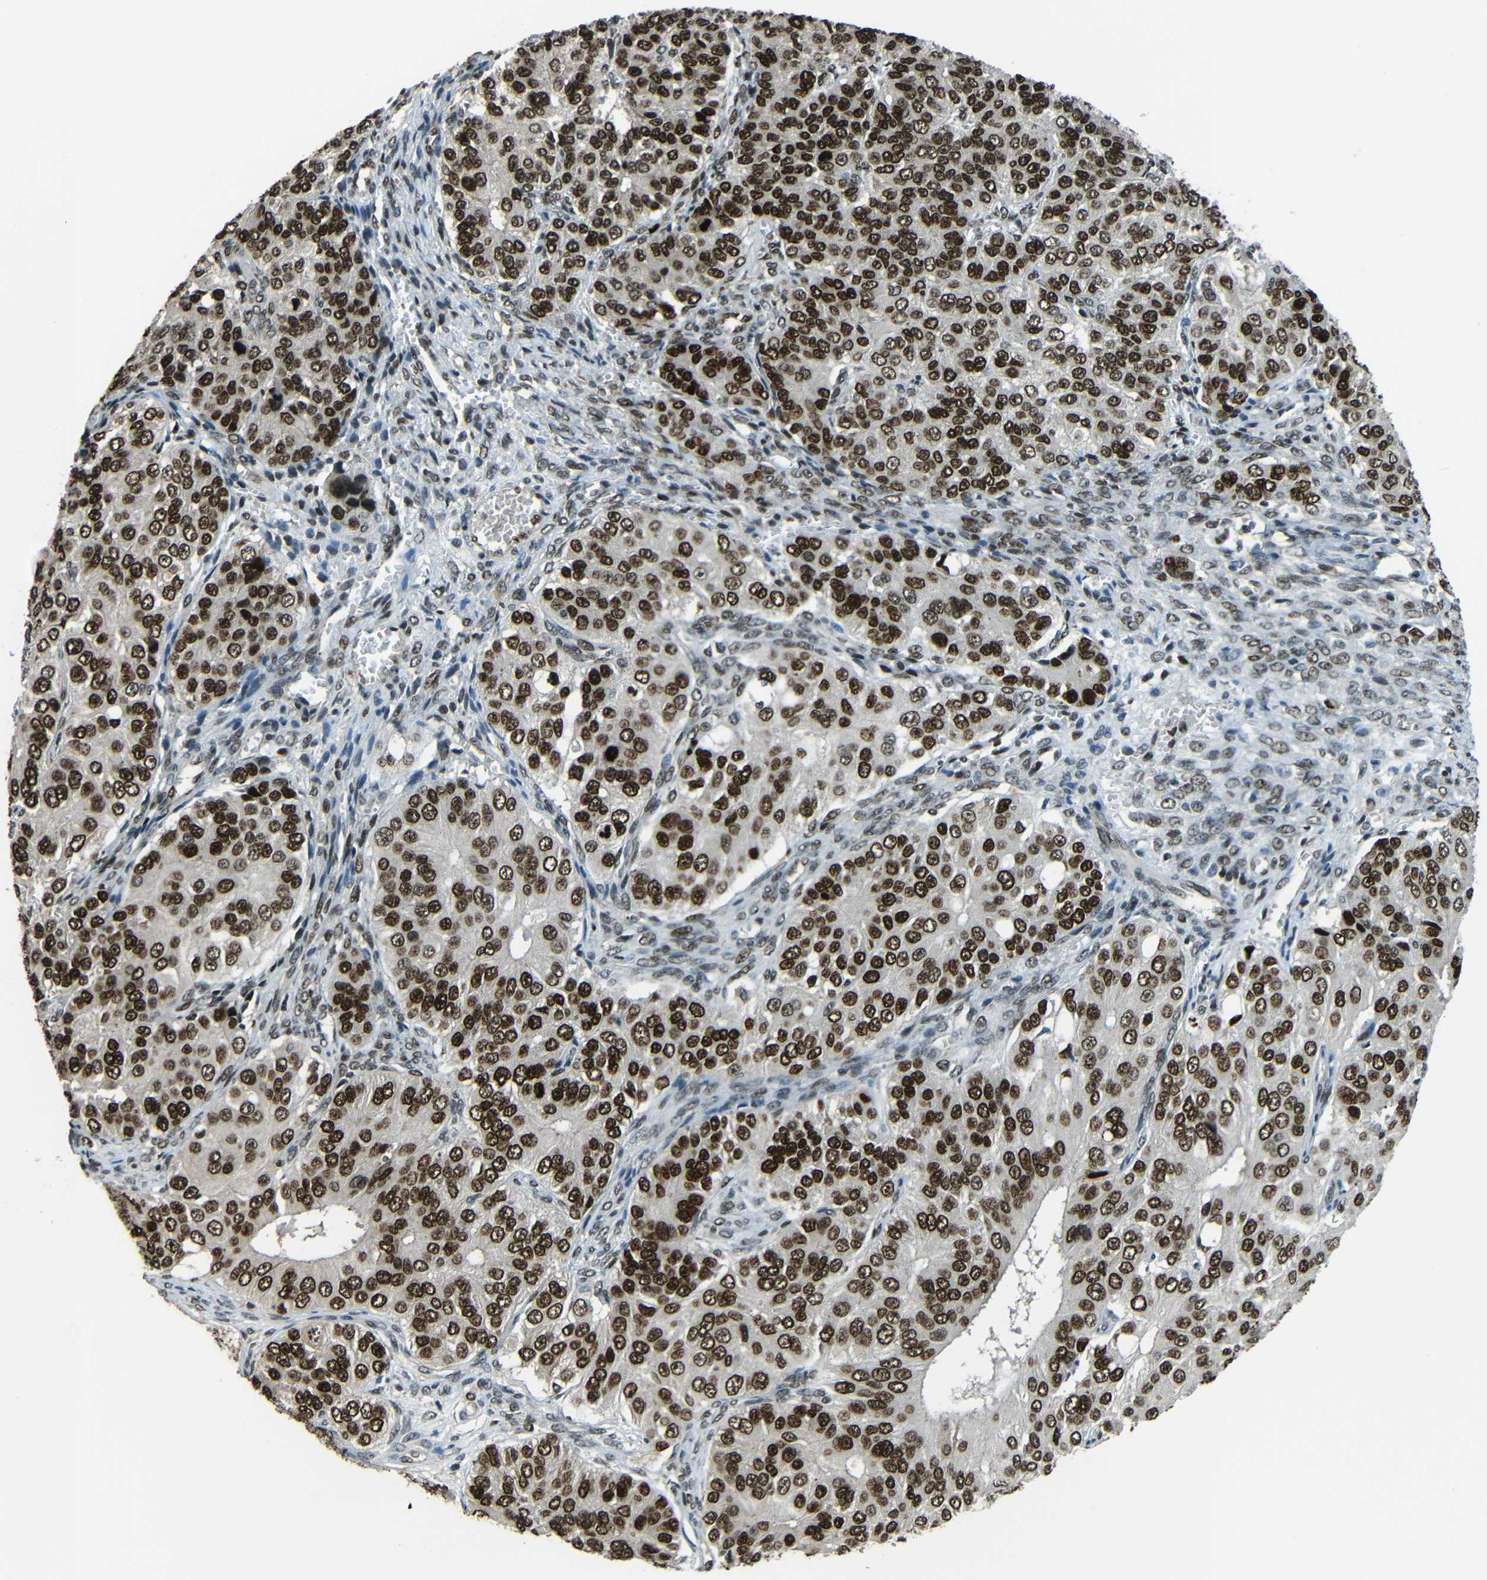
{"staining": {"intensity": "strong", "quantity": ">75%", "location": "cytoplasmic/membranous,nuclear"}, "tissue": "ovarian cancer", "cell_type": "Tumor cells", "image_type": "cancer", "snomed": [{"axis": "morphology", "description": "Carcinoma, endometroid"}, {"axis": "topography", "description": "Ovary"}], "caption": "High-magnification brightfield microscopy of ovarian cancer stained with DAB (3,3'-diaminobenzidine) (brown) and counterstained with hematoxylin (blue). tumor cells exhibit strong cytoplasmic/membranous and nuclear staining is appreciated in about>75% of cells.", "gene": "PSIP1", "patient": {"sex": "female", "age": 51}}